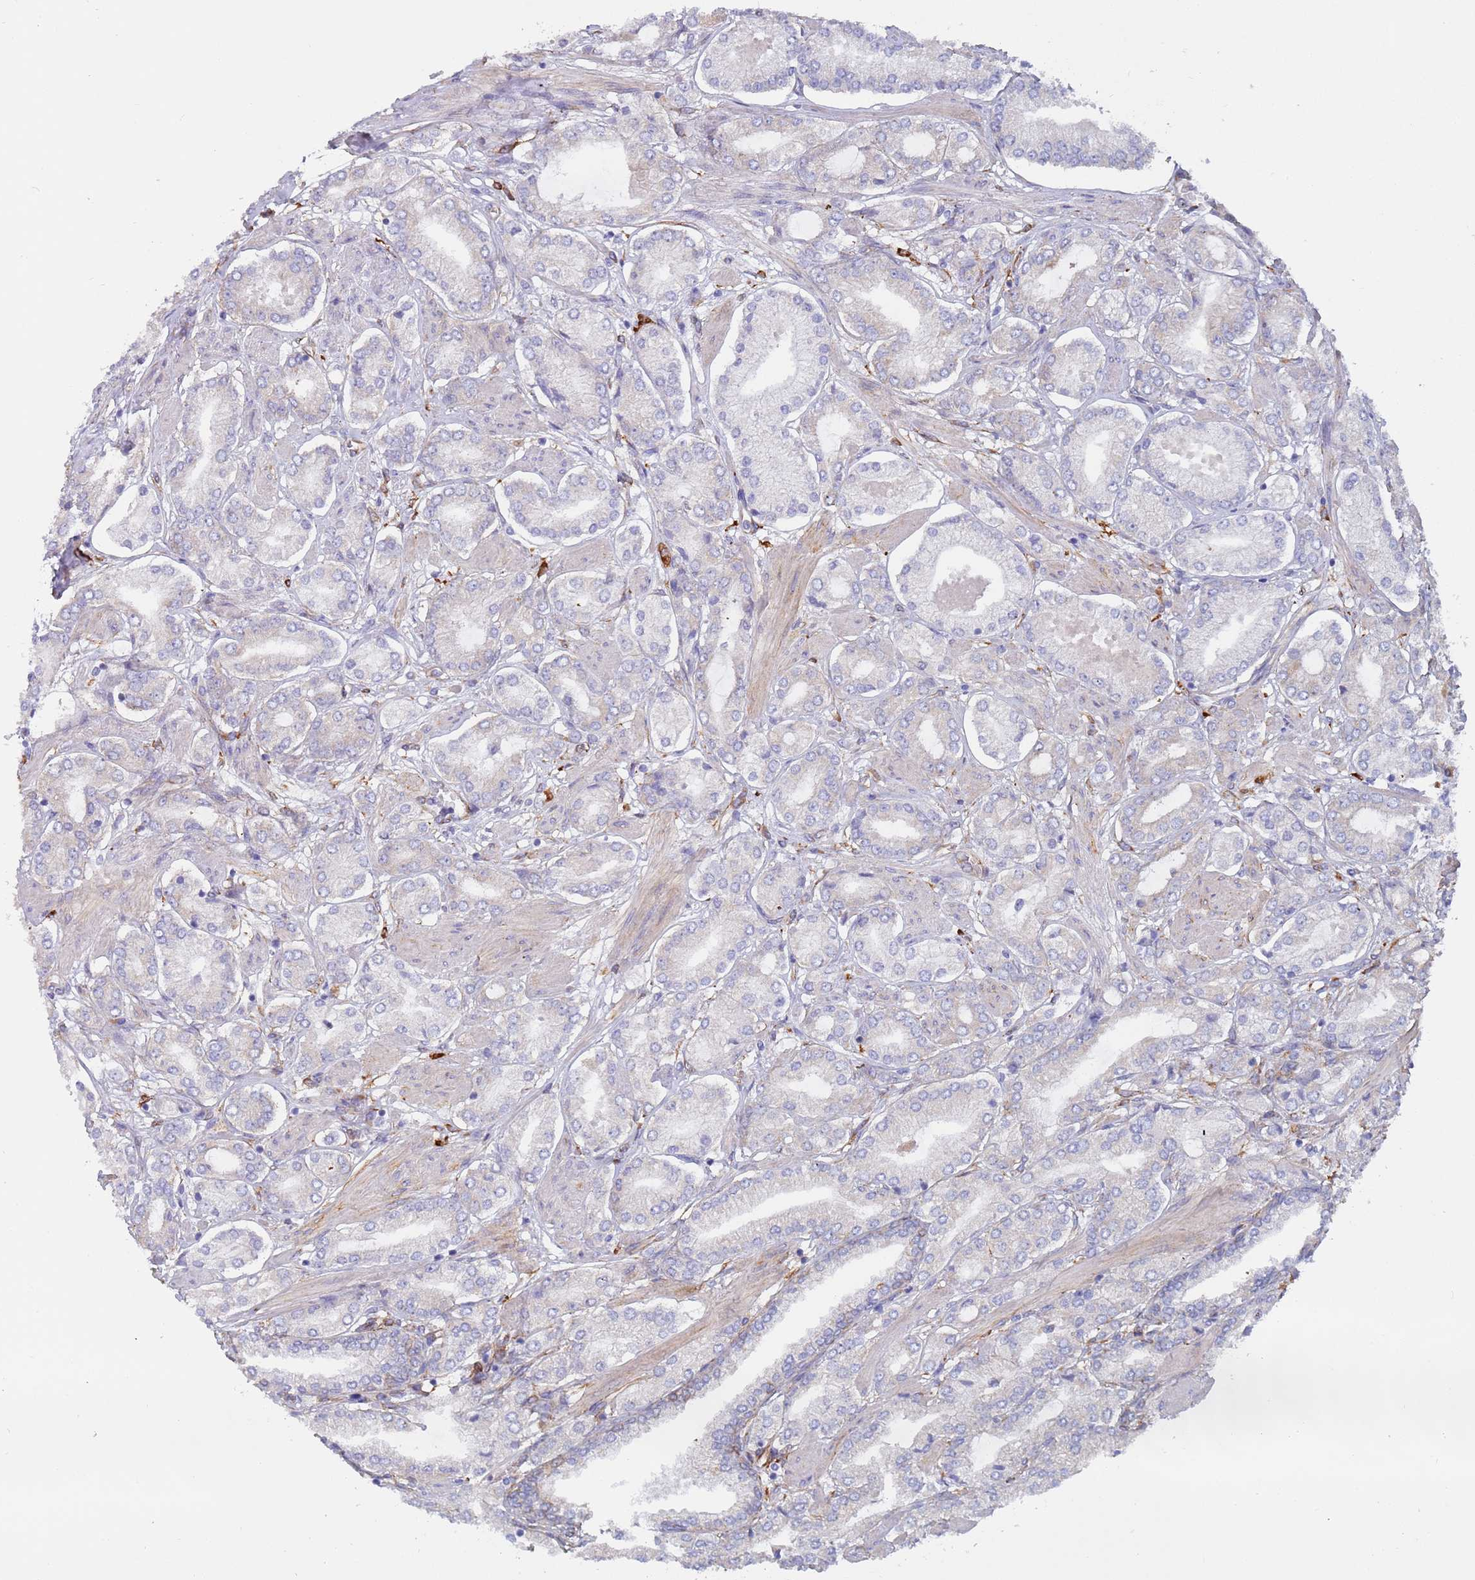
{"staining": {"intensity": "negative", "quantity": "none", "location": "none"}, "tissue": "prostate cancer", "cell_type": "Tumor cells", "image_type": "cancer", "snomed": [{"axis": "morphology", "description": "Adenocarcinoma, High grade"}, {"axis": "topography", "description": "Prostate and seminal vesicle, NOS"}], "caption": "A micrograph of prostate cancer (high-grade adenocarcinoma) stained for a protein shows no brown staining in tumor cells. (DAB immunohistochemistry with hematoxylin counter stain).", "gene": "ZNF844", "patient": {"sex": "male", "age": 64}}